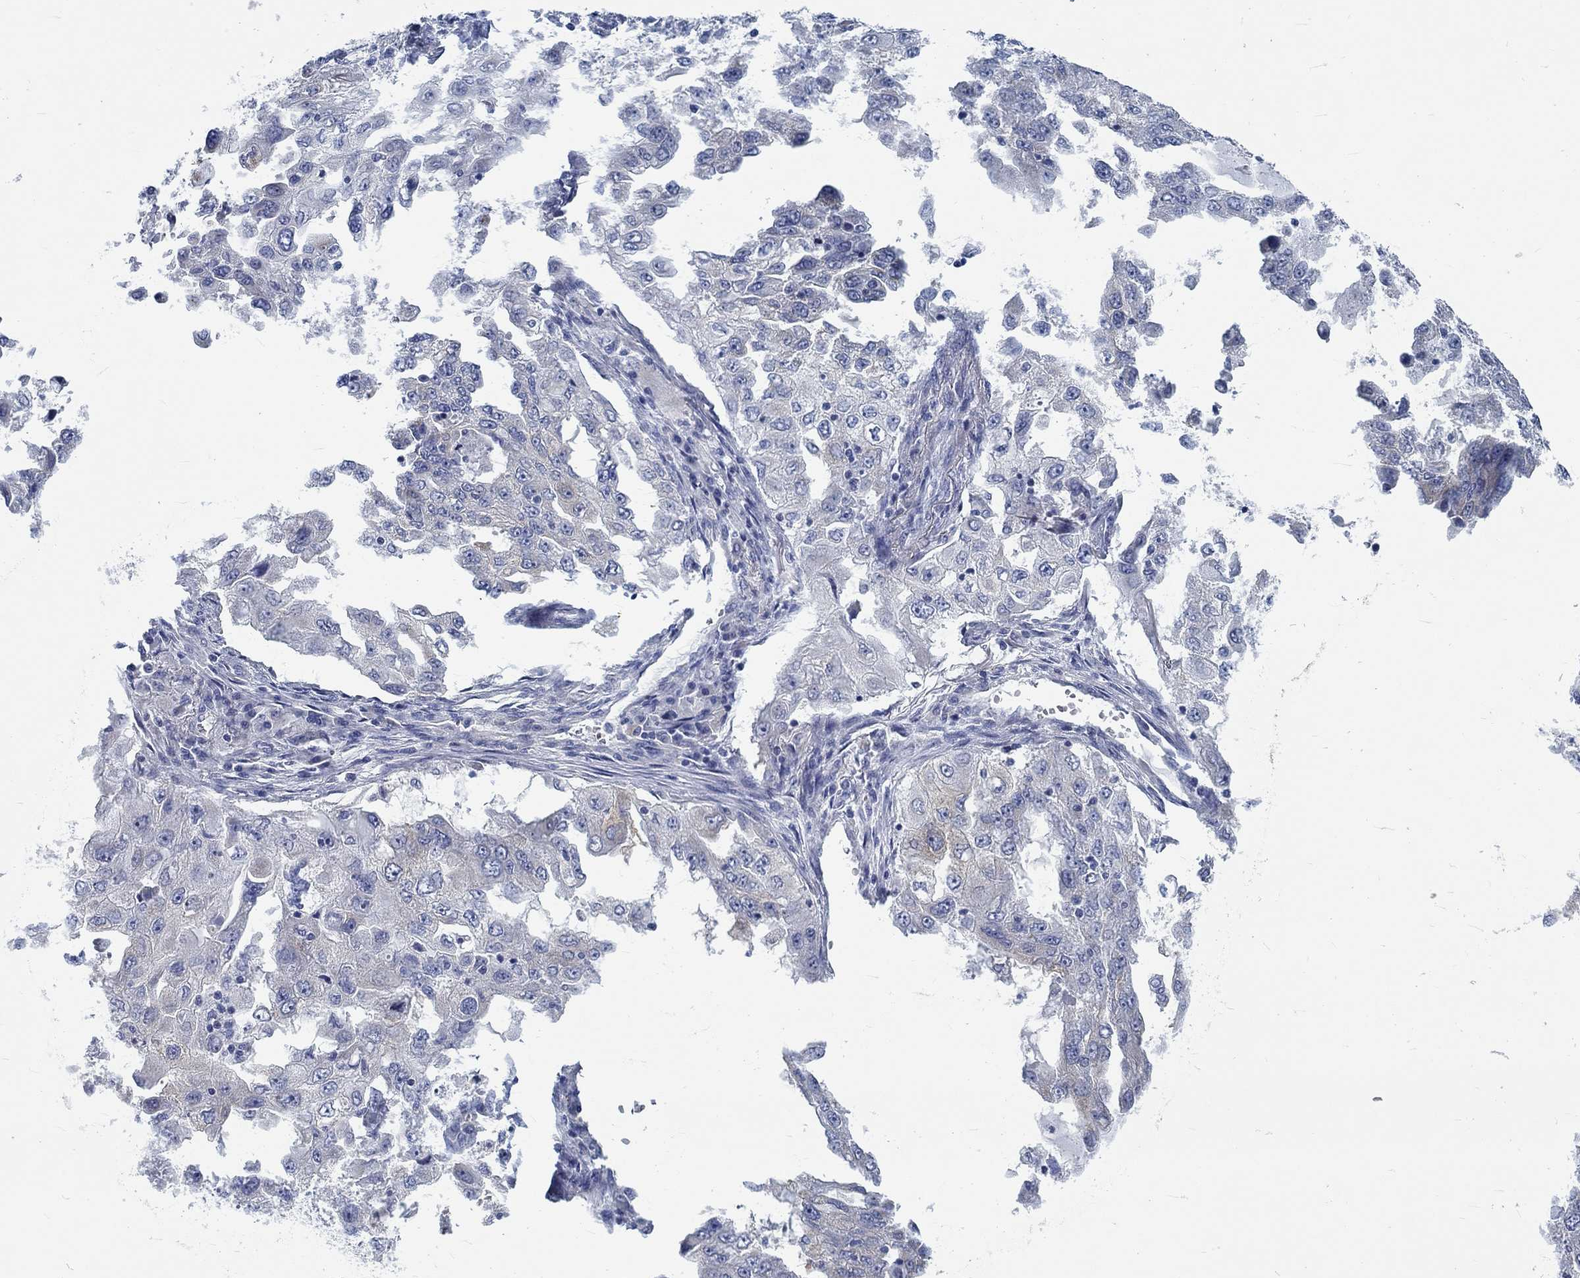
{"staining": {"intensity": "weak", "quantity": "<25%", "location": "cytoplasmic/membranous"}, "tissue": "lung cancer", "cell_type": "Tumor cells", "image_type": "cancer", "snomed": [{"axis": "morphology", "description": "Adenocarcinoma, NOS"}, {"axis": "topography", "description": "Lung"}], "caption": "Human adenocarcinoma (lung) stained for a protein using IHC displays no staining in tumor cells.", "gene": "MYBPC1", "patient": {"sex": "female", "age": 61}}